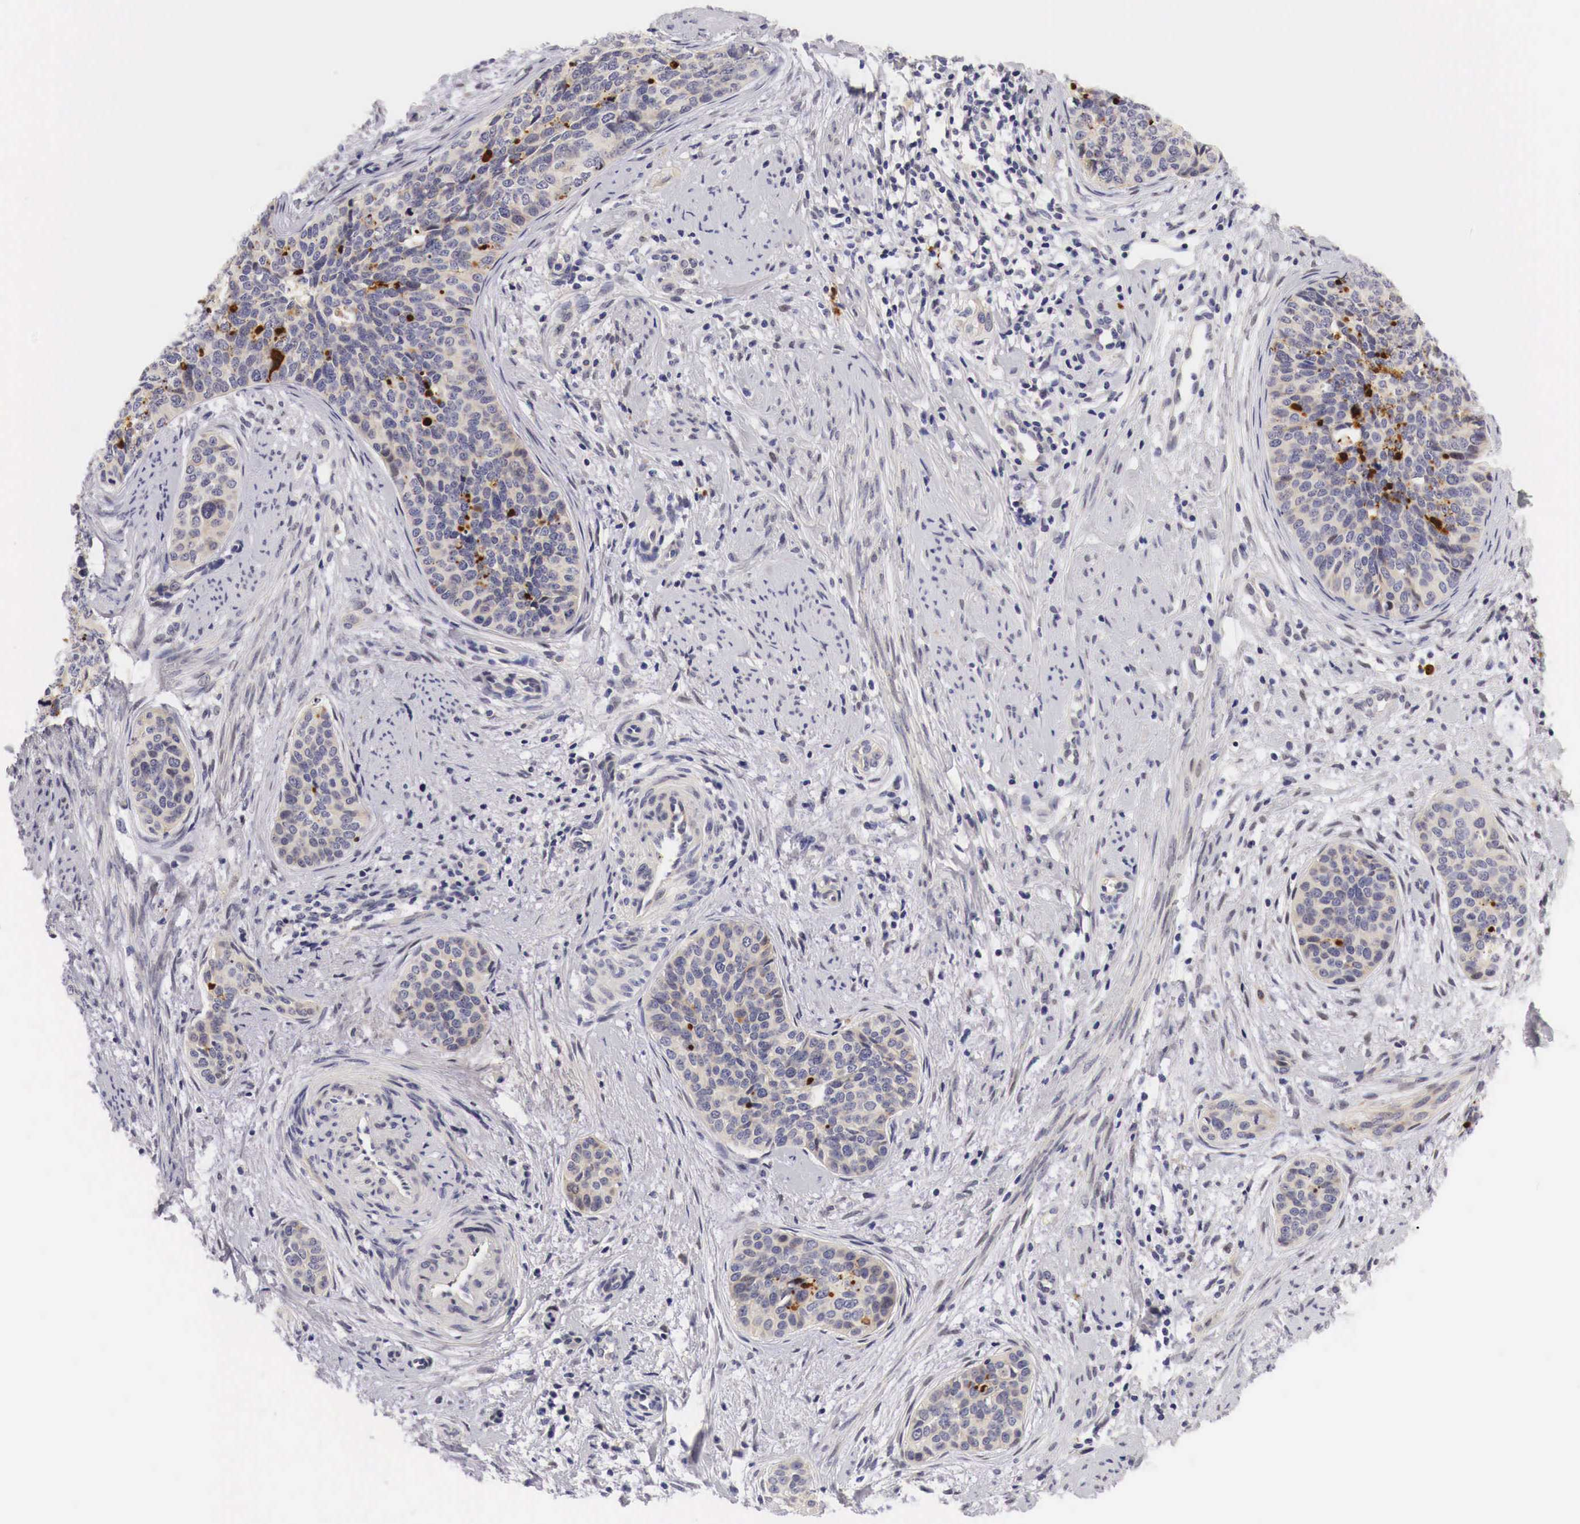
{"staining": {"intensity": "strong", "quantity": "<25%", "location": "cytoplasmic/membranous"}, "tissue": "cervical cancer", "cell_type": "Tumor cells", "image_type": "cancer", "snomed": [{"axis": "morphology", "description": "Squamous cell carcinoma, NOS"}, {"axis": "topography", "description": "Cervix"}], "caption": "A brown stain shows strong cytoplasmic/membranous expression of a protein in cervical cancer tumor cells.", "gene": "CASP3", "patient": {"sex": "female", "age": 34}}